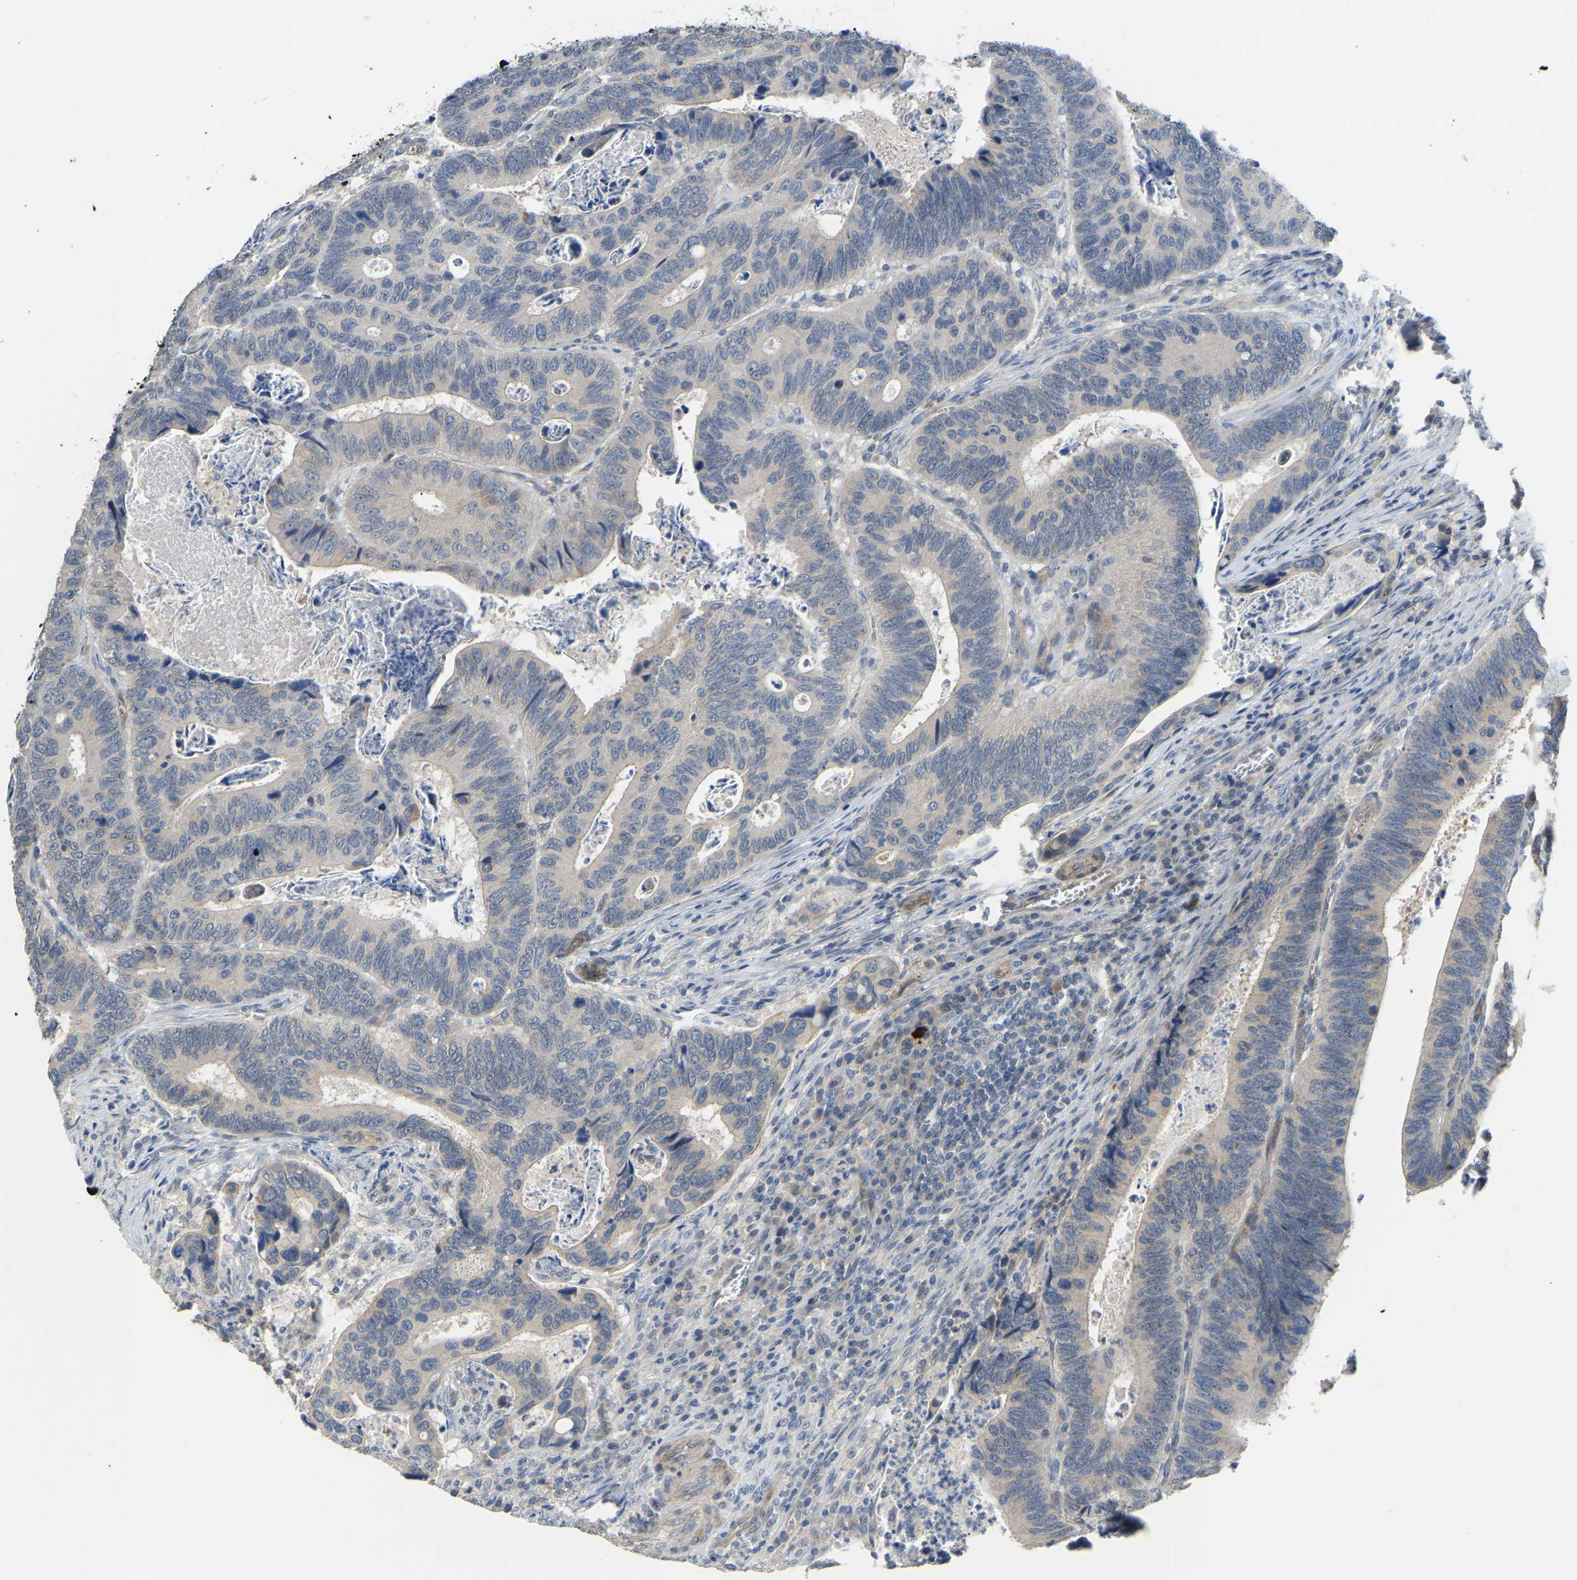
{"staining": {"intensity": "negative", "quantity": "none", "location": "none"}, "tissue": "colorectal cancer", "cell_type": "Tumor cells", "image_type": "cancer", "snomed": [{"axis": "morphology", "description": "Inflammation, NOS"}, {"axis": "morphology", "description": "Adenocarcinoma, NOS"}, {"axis": "topography", "description": "Colon"}], "caption": "The histopathology image displays no significant staining in tumor cells of adenocarcinoma (colorectal).", "gene": "HIGD2B", "patient": {"sex": "male", "age": 72}}